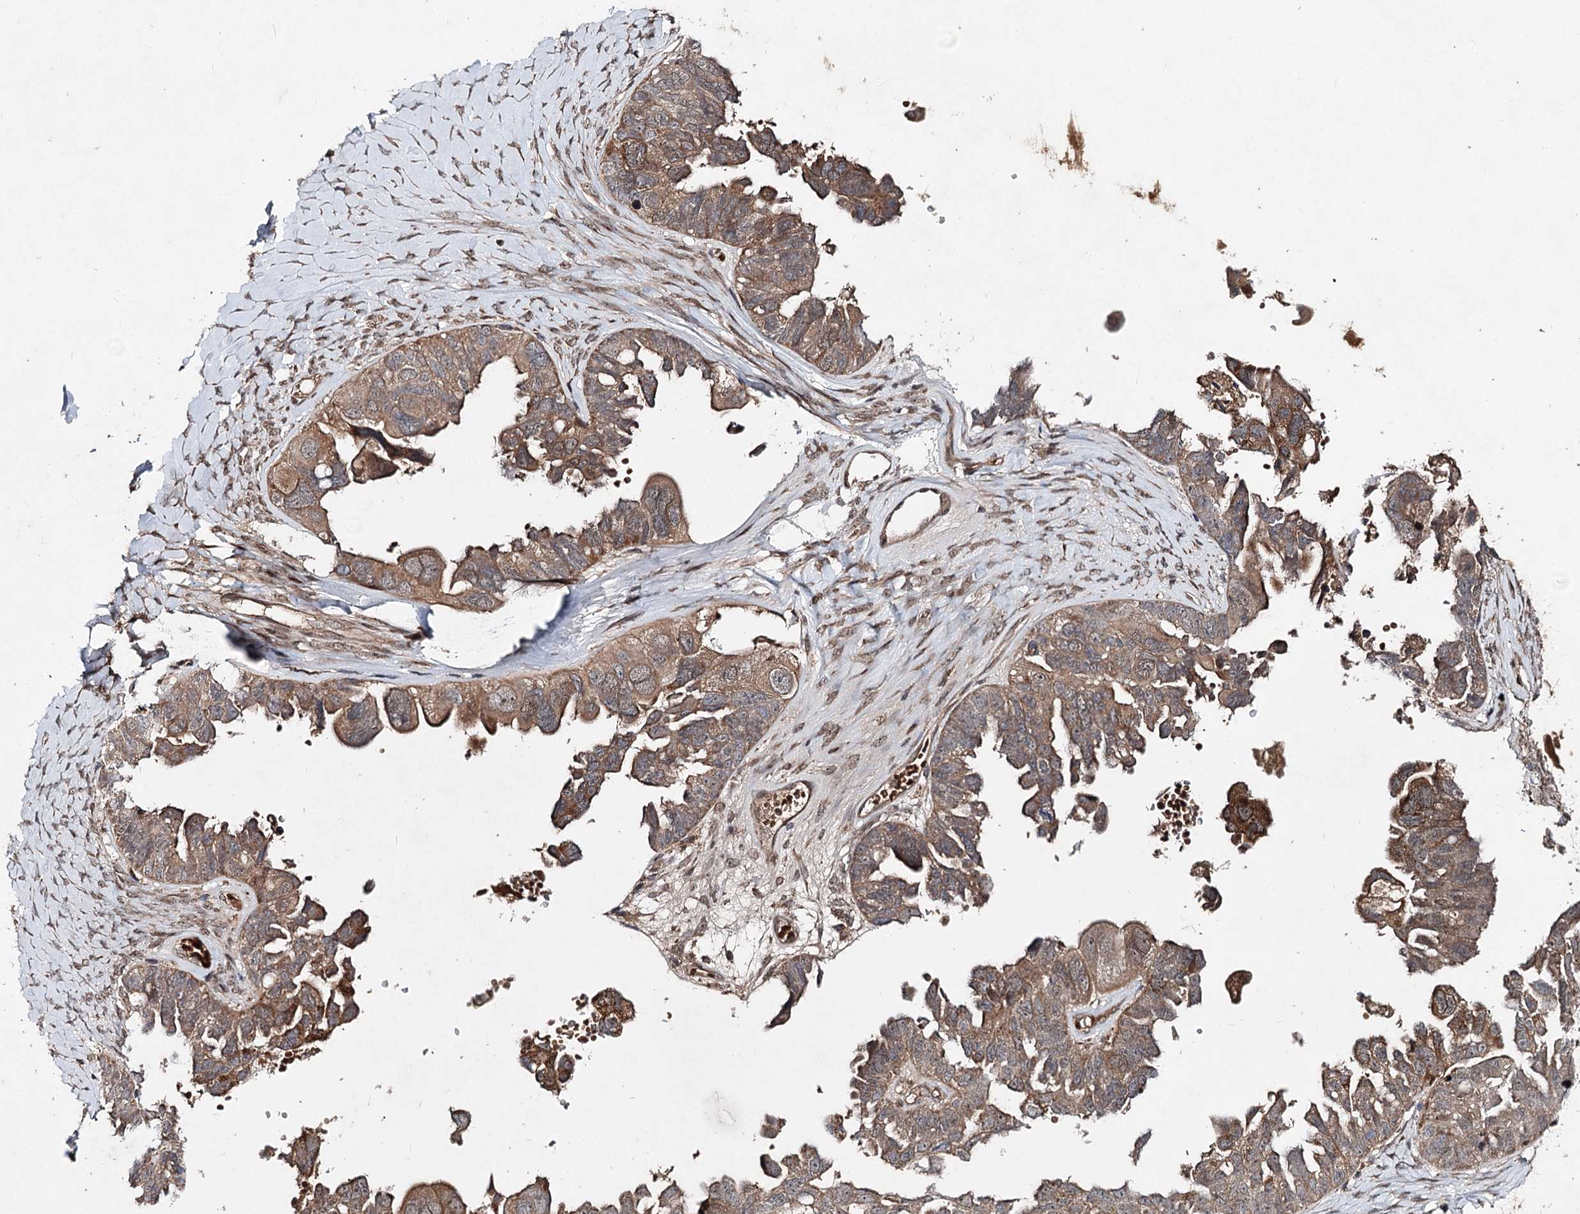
{"staining": {"intensity": "moderate", "quantity": ">75%", "location": "cytoplasmic/membranous"}, "tissue": "ovarian cancer", "cell_type": "Tumor cells", "image_type": "cancer", "snomed": [{"axis": "morphology", "description": "Cystadenocarcinoma, serous, NOS"}, {"axis": "topography", "description": "Ovary"}], "caption": "Ovarian serous cystadenocarcinoma was stained to show a protein in brown. There is medium levels of moderate cytoplasmic/membranous positivity in approximately >75% of tumor cells. The staining was performed using DAB to visualize the protein expression in brown, while the nuclei were stained in blue with hematoxylin (Magnification: 20x).", "gene": "MSANTD2", "patient": {"sex": "female", "age": 79}}